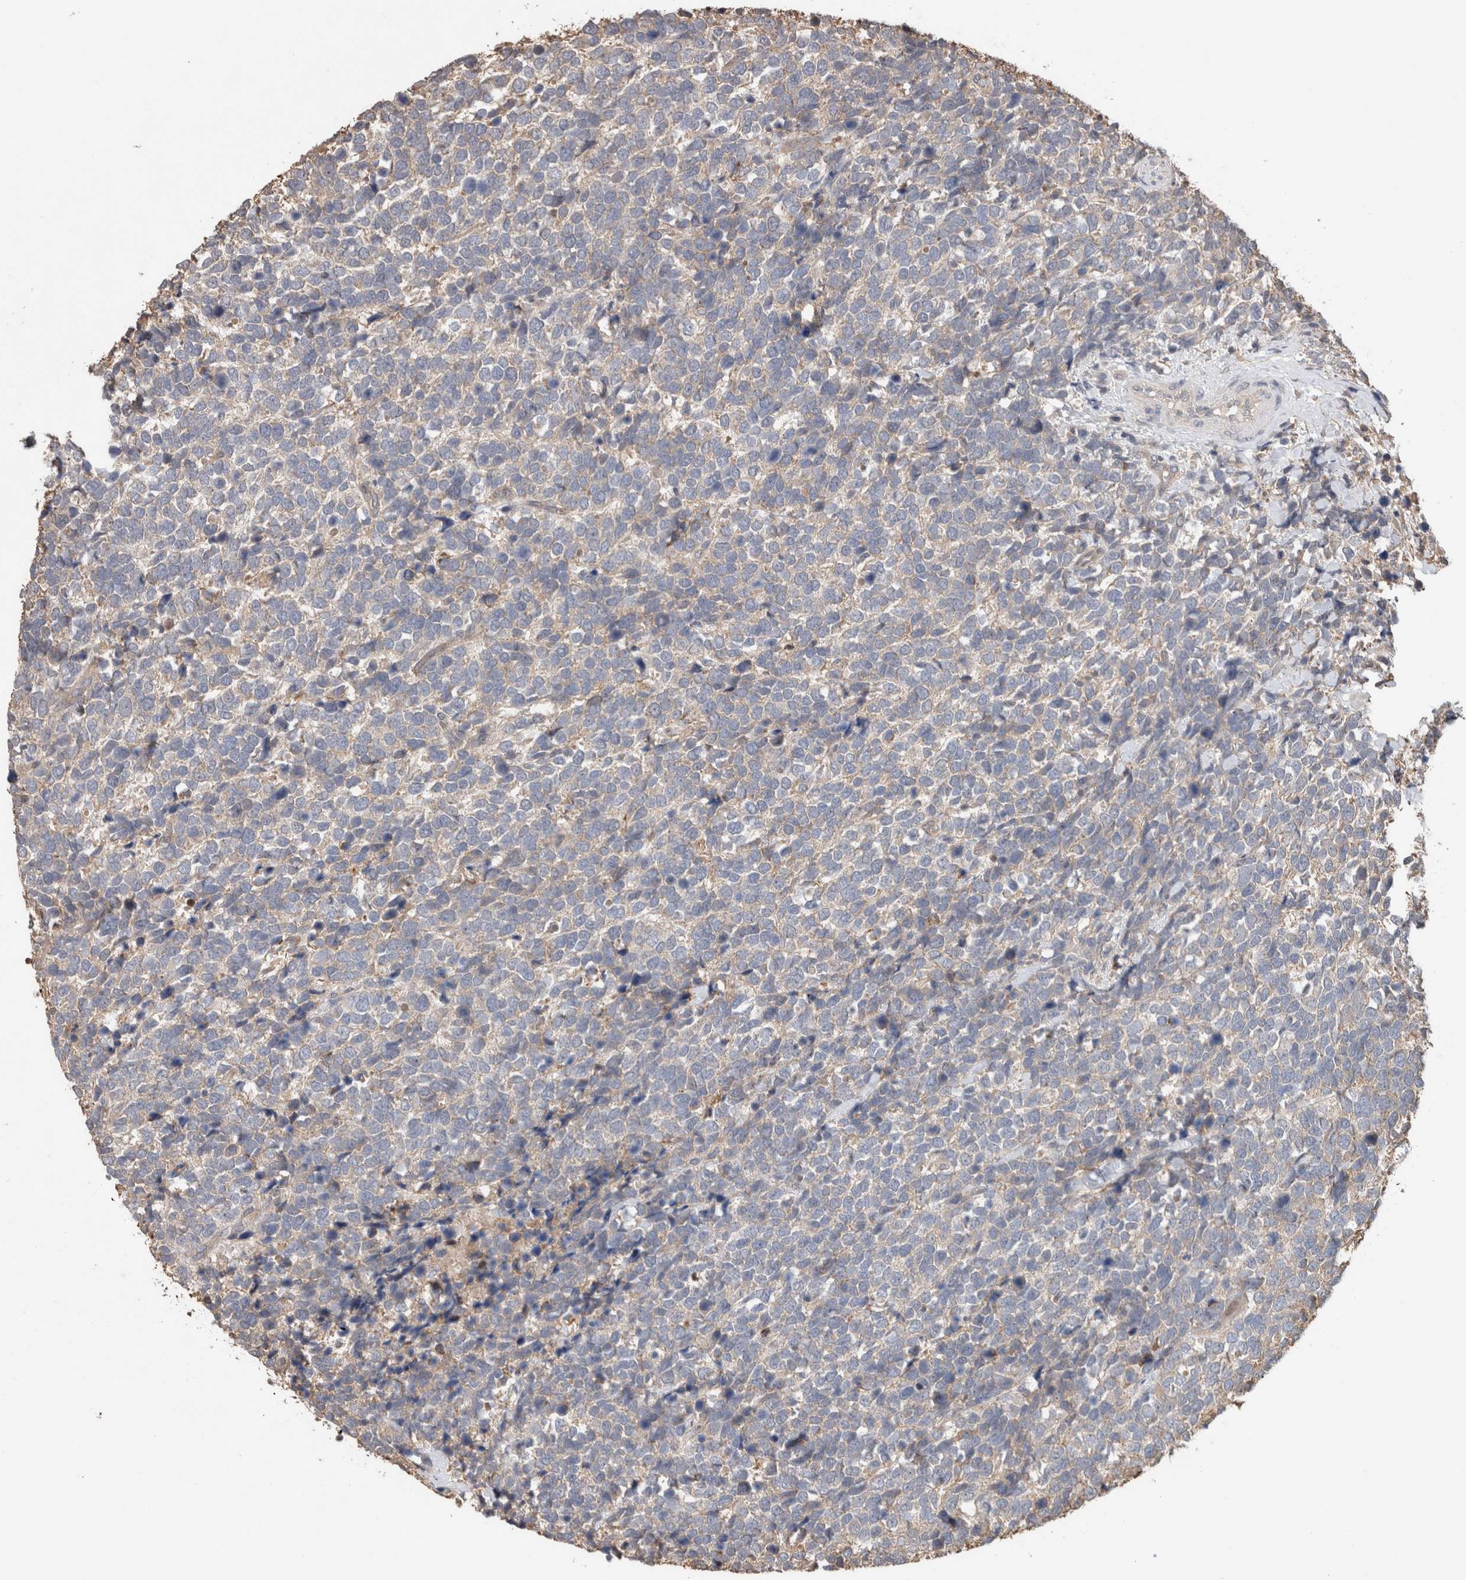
{"staining": {"intensity": "weak", "quantity": "<25%", "location": "cytoplasmic/membranous"}, "tissue": "urothelial cancer", "cell_type": "Tumor cells", "image_type": "cancer", "snomed": [{"axis": "morphology", "description": "Urothelial carcinoma, High grade"}, {"axis": "topography", "description": "Urinary bladder"}], "caption": "Urothelial cancer was stained to show a protein in brown. There is no significant staining in tumor cells. (DAB immunohistochemistry (IHC) visualized using brightfield microscopy, high magnification).", "gene": "TRIM5", "patient": {"sex": "female", "age": 82}}